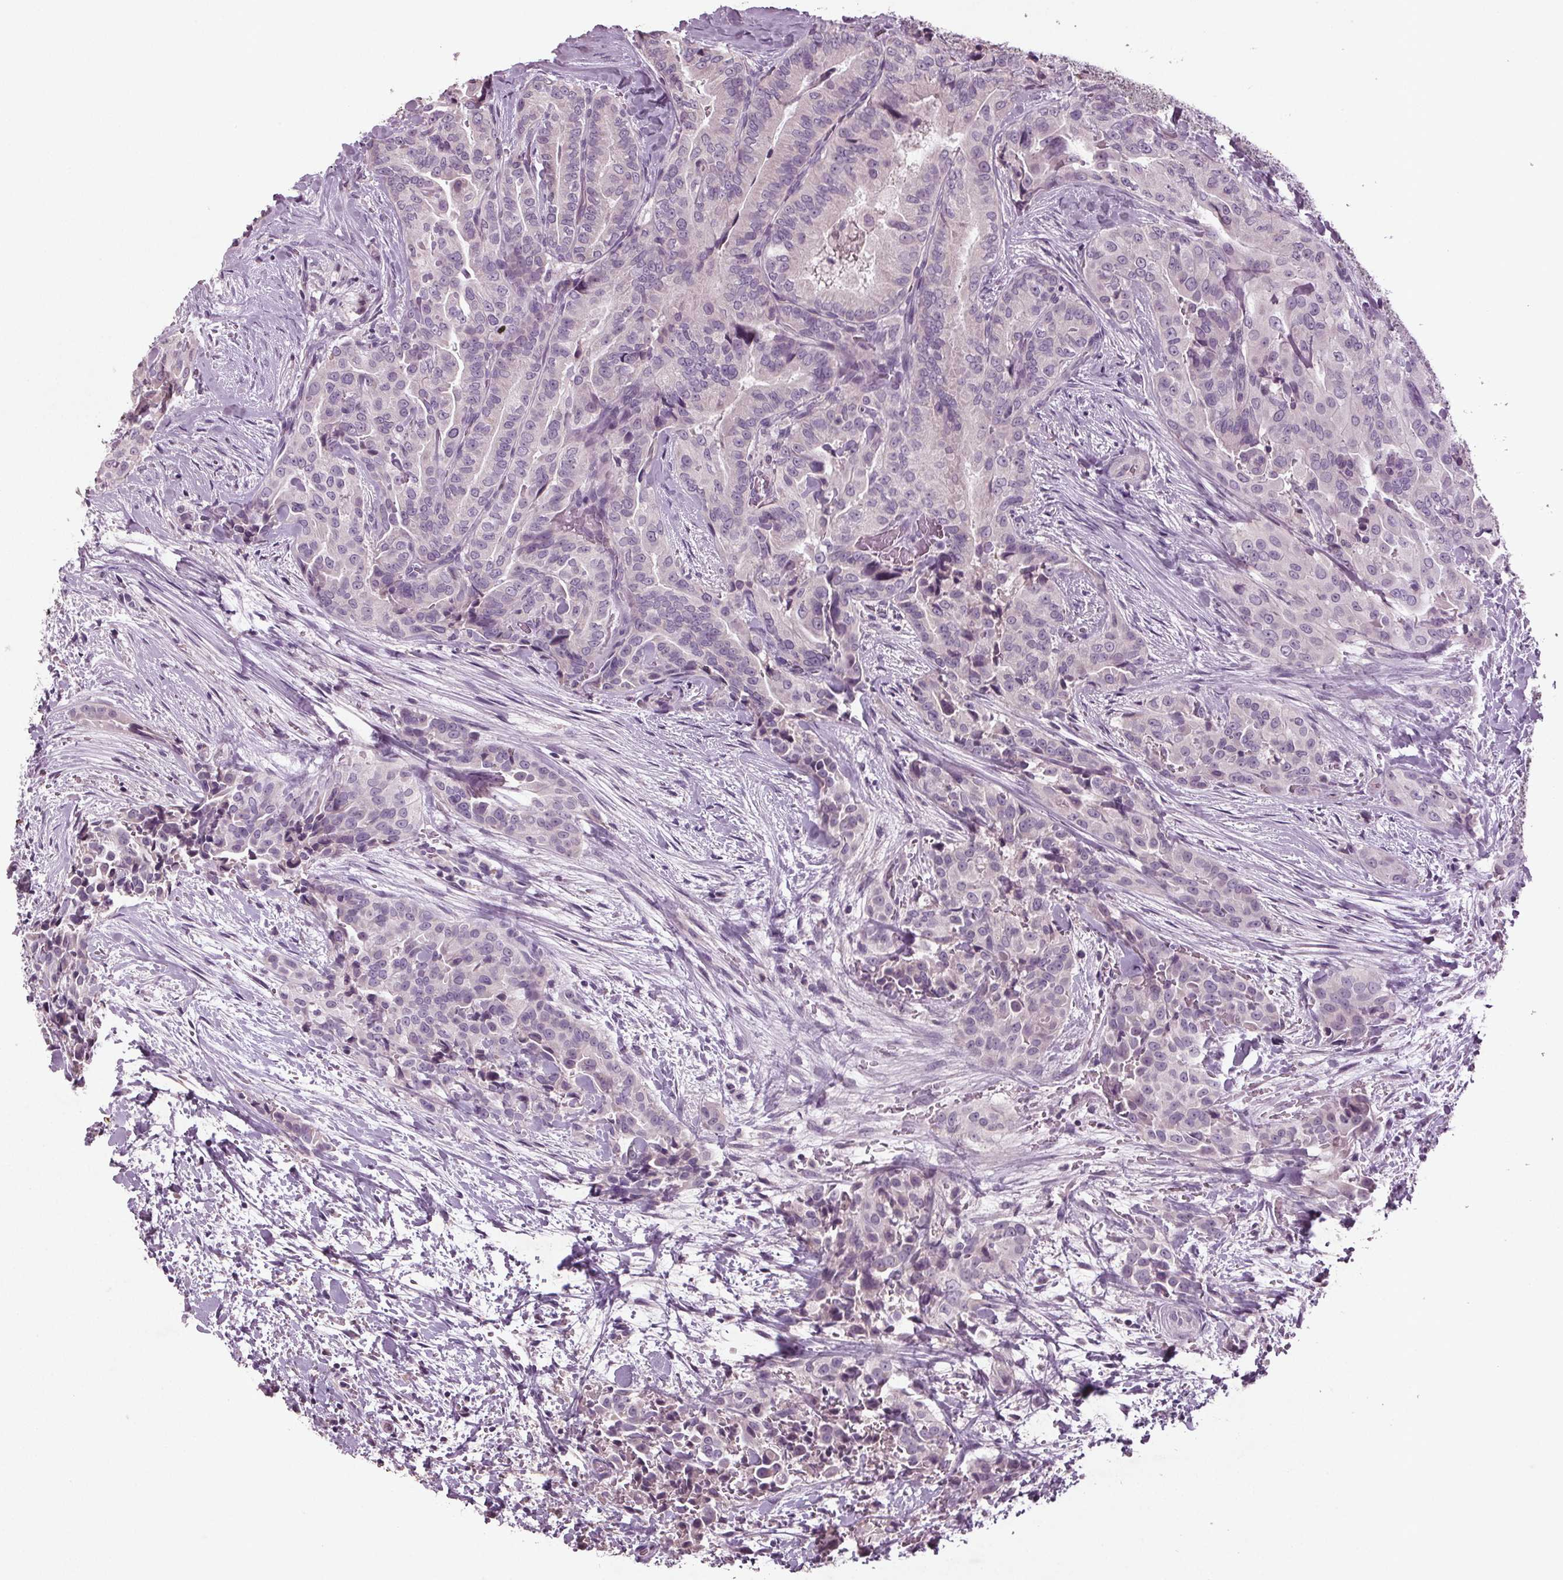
{"staining": {"intensity": "negative", "quantity": "none", "location": "none"}, "tissue": "thyroid cancer", "cell_type": "Tumor cells", "image_type": "cancer", "snomed": [{"axis": "morphology", "description": "Papillary adenocarcinoma, NOS"}, {"axis": "topography", "description": "Thyroid gland"}], "caption": "Thyroid cancer (papillary adenocarcinoma) was stained to show a protein in brown. There is no significant positivity in tumor cells.", "gene": "BHLHE22", "patient": {"sex": "male", "age": 61}}